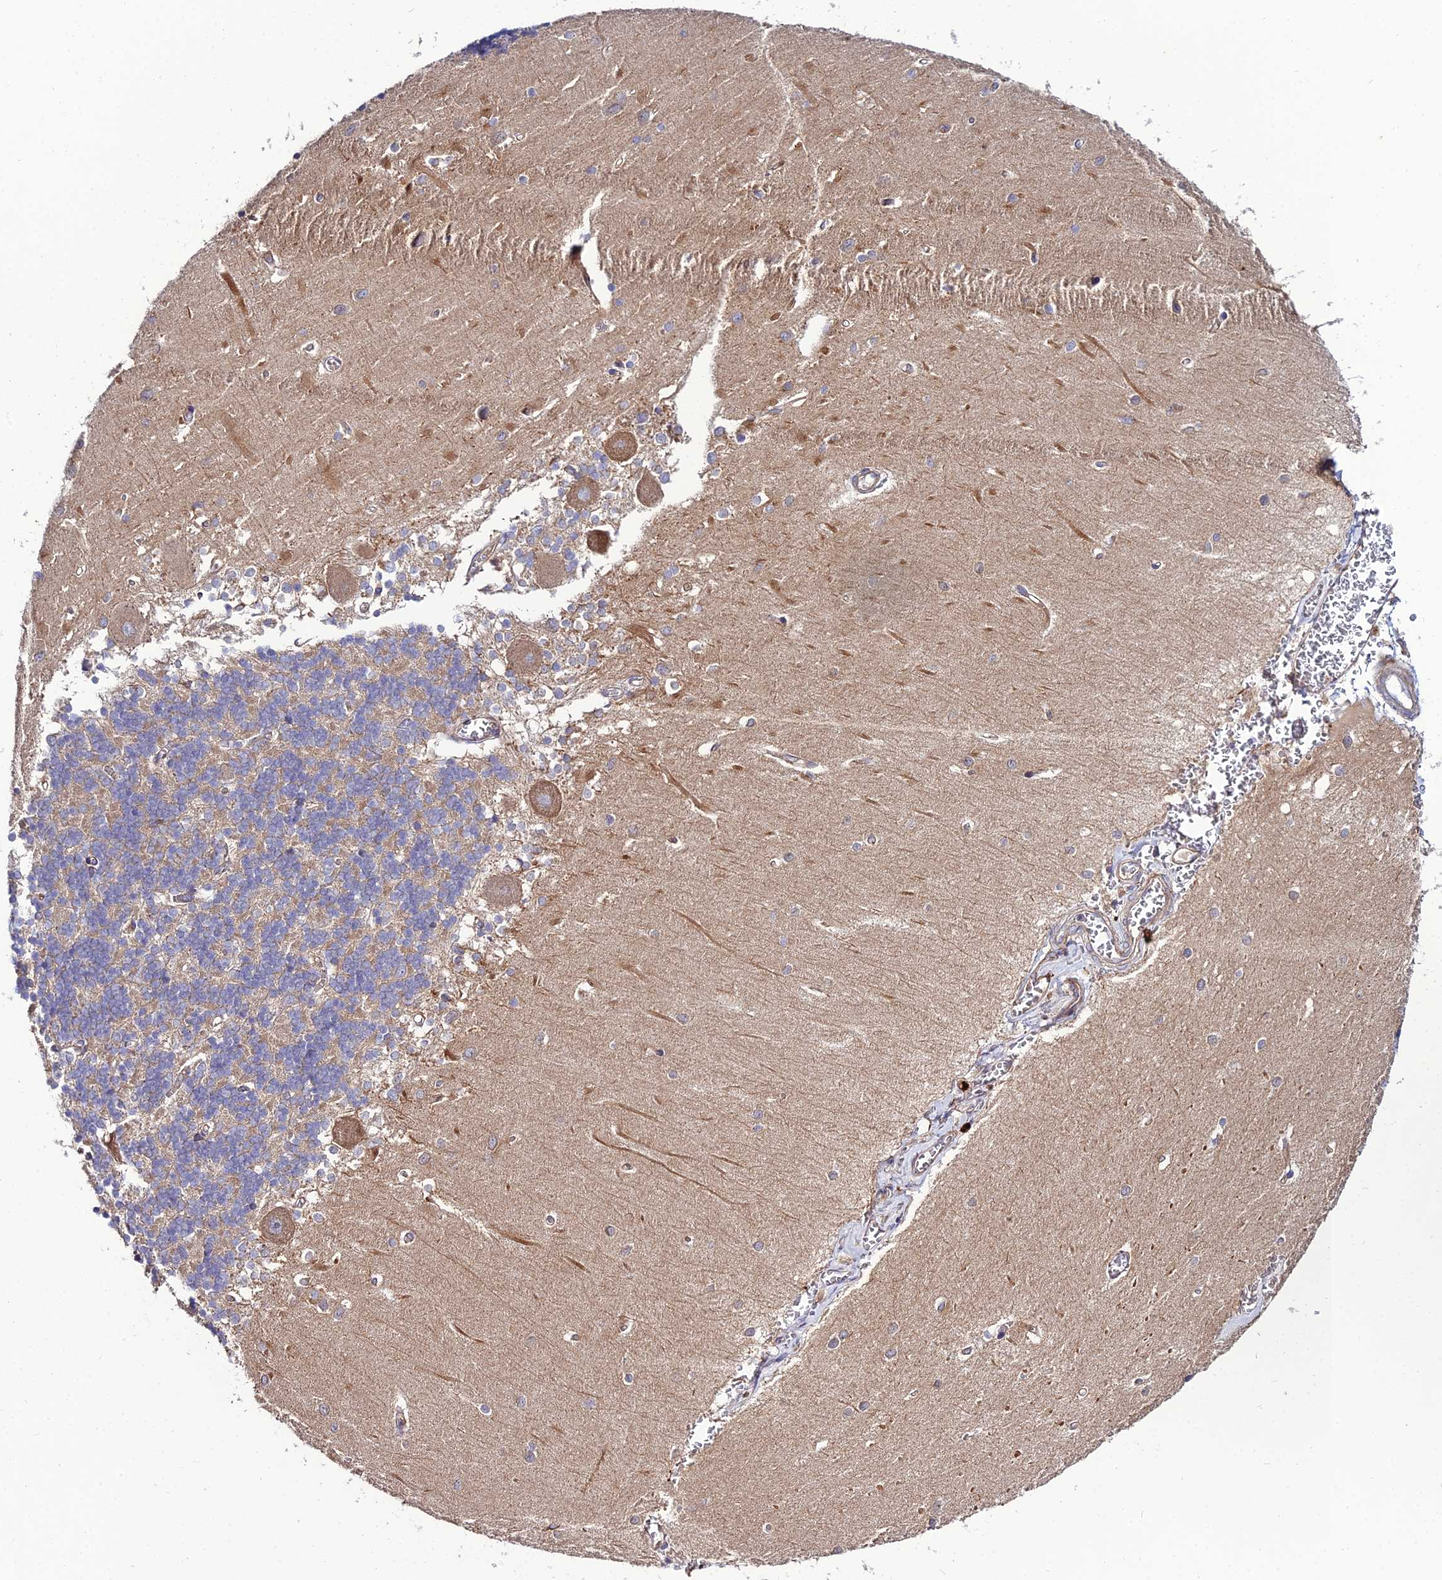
{"staining": {"intensity": "weak", "quantity": "25%-75%", "location": "cytoplasmic/membranous"}, "tissue": "cerebellum", "cell_type": "Cells in granular layer", "image_type": "normal", "snomed": [{"axis": "morphology", "description": "Normal tissue, NOS"}, {"axis": "topography", "description": "Cerebellum"}], "caption": "Cerebellum stained with a brown dye reveals weak cytoplasmic/membranous positive positivity in about 25%-75% of cells in granular layer.", "gene": "ARL6IP1", "patient": {"sex": "male", "age": 37}}